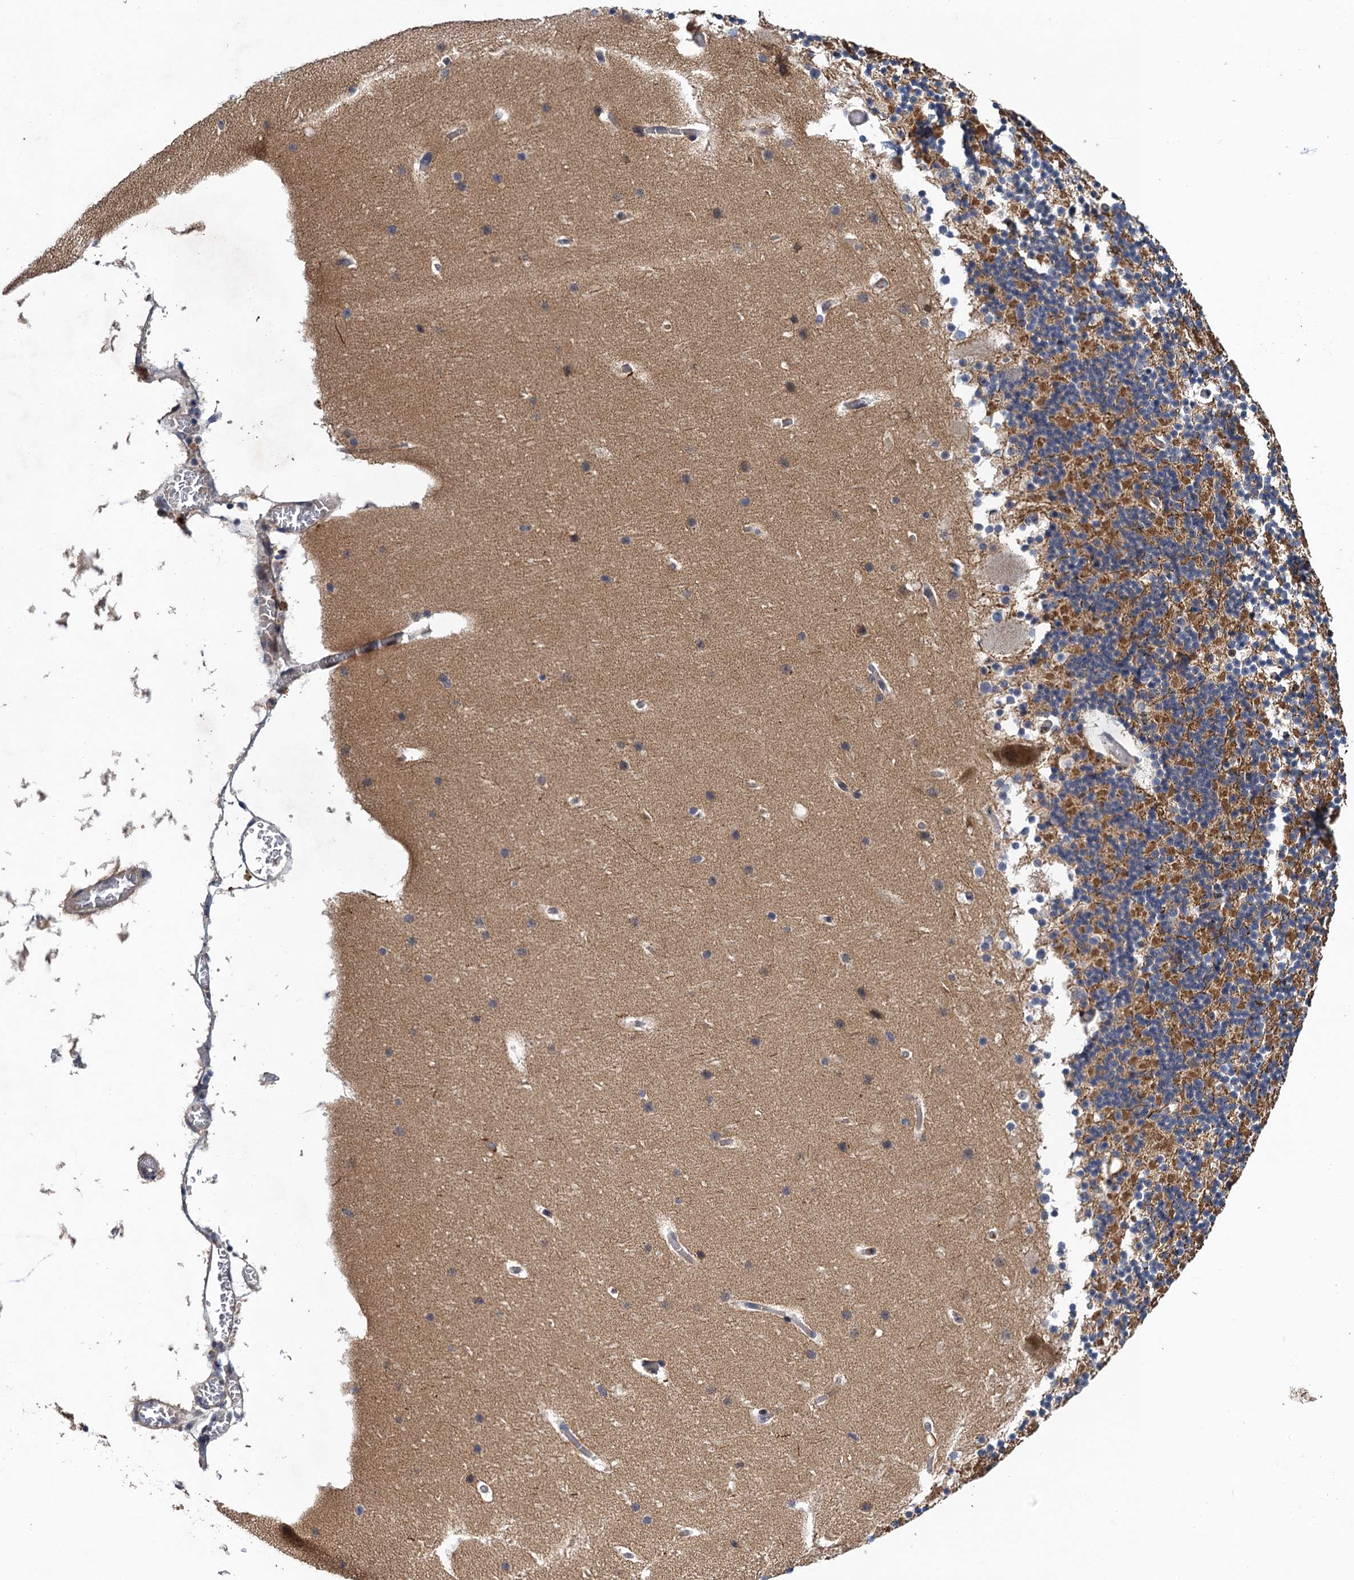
{"staining": {"intensity": "moderate", "quantity": "25%-75%", "location": "cytoplasmic/membranous"}, "tissue": "cerebellum", "cell_type": "Cells in granular layer", "image_type": "normal", "snomed": [{"axis": "morphology", "description": "Normal tissue, NOS"}, {"axis": "topography", "description": "Cerebellum"}], "caption": "The photomicrograph reveals a brown stain indicating the presence of a protein in the cytoplasmic/membranous of cells in granular layer in cerebellum. (DAB IHC with brightfield microscopy, high magnification).", "gene": "MDM1", "patient": {"sex": "male", "age": 57}}